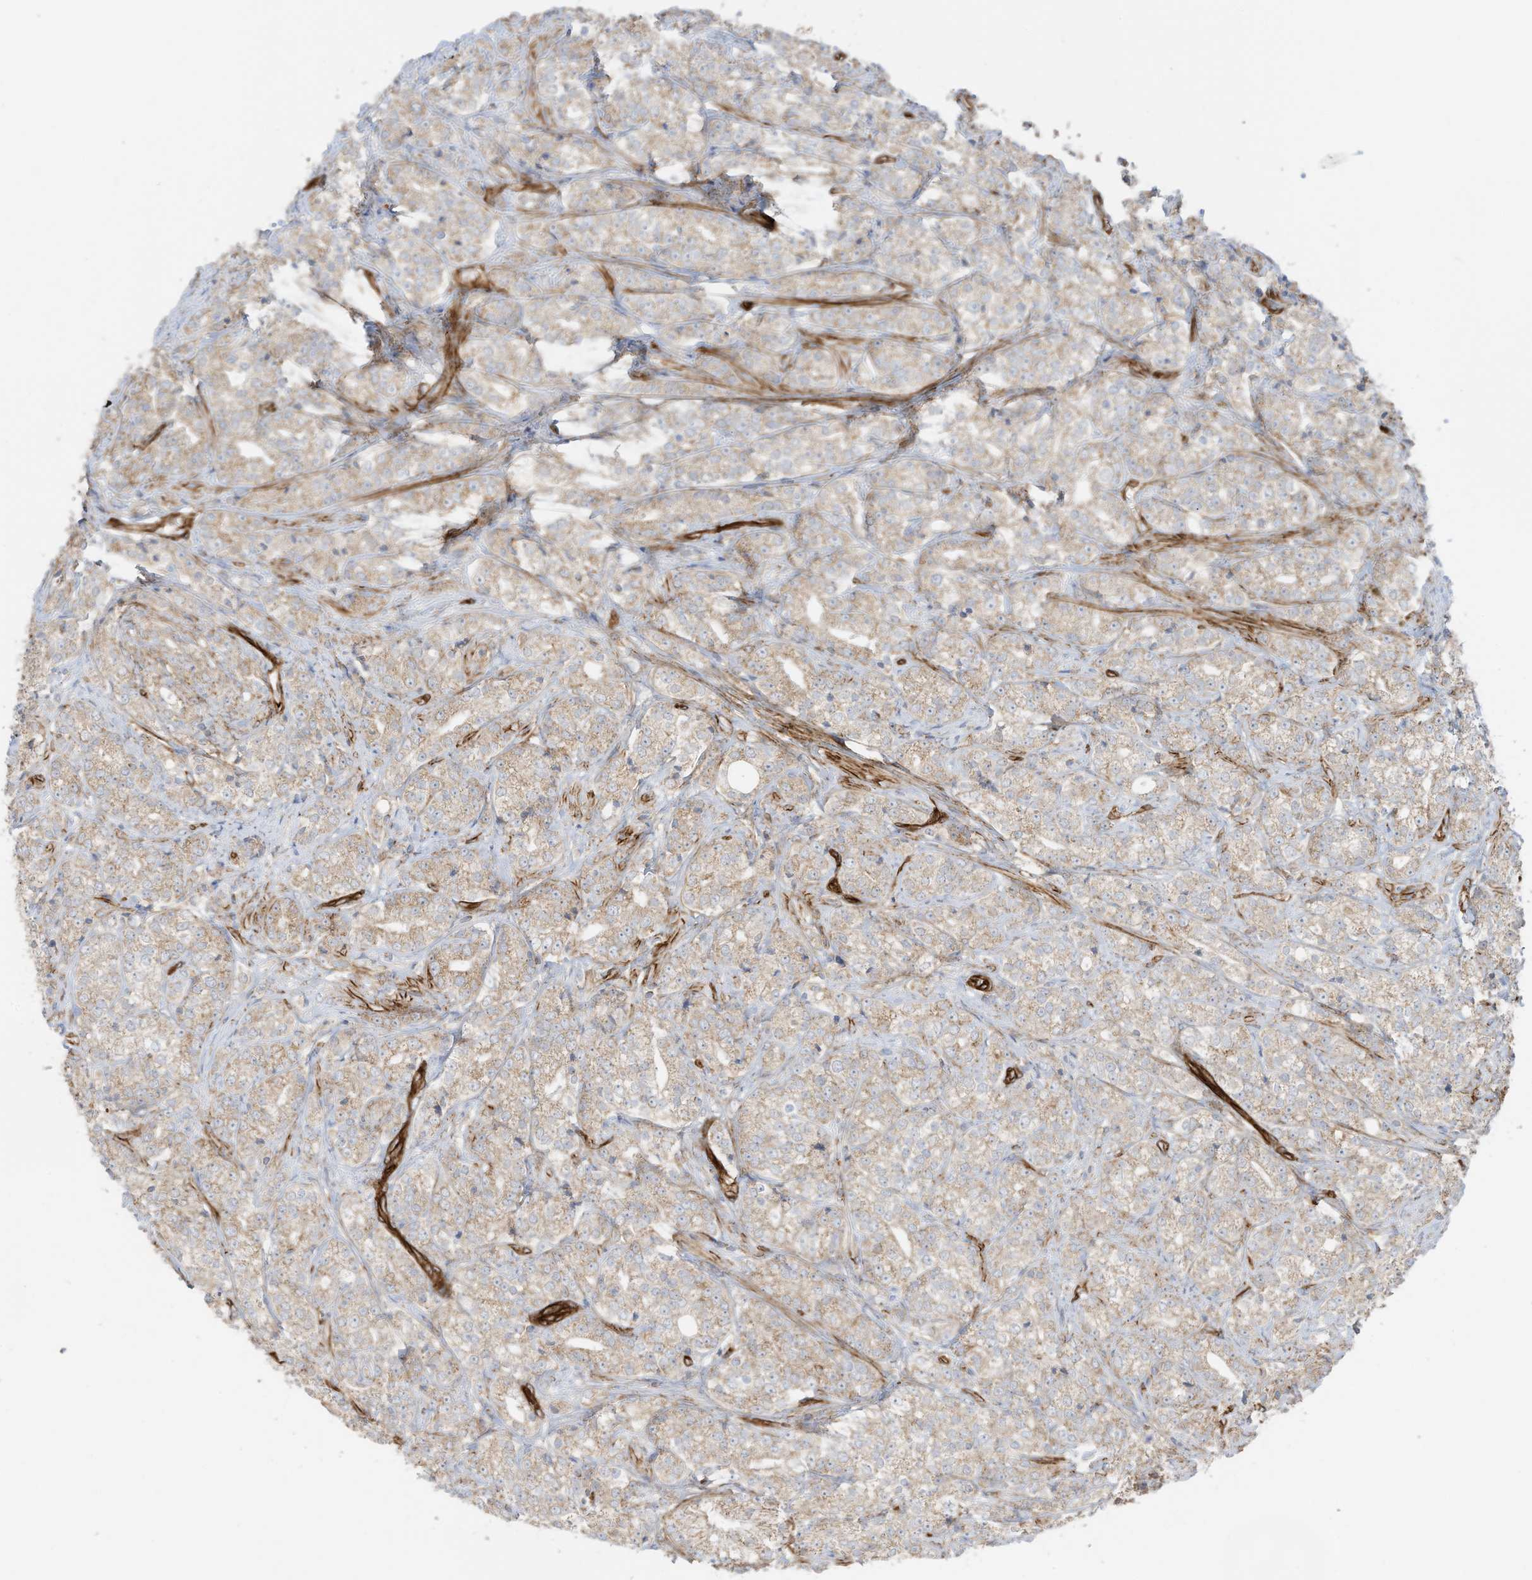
{"staining": {"intensity": "weak", "quantity": ">75%", "location": "cytoplasmic/membranous"}, "tissue": "prostate cancer", "cell_type": "Tumor cells", "image_type": "cancer", "snomed": [{"axis": "morphology", "description": "Adenocarcinoma, High grade"}, {"axis": "topography", "description": "Prostate"}], "caption": "An image showing weak cytoplasmic/membranous expression in approximately >75% of tumor cells in prostate cancer, as visualized by brown immunohistochemical staining.", "gene": "ABCB7", "patient": {"sex": "male", "age": 69}}